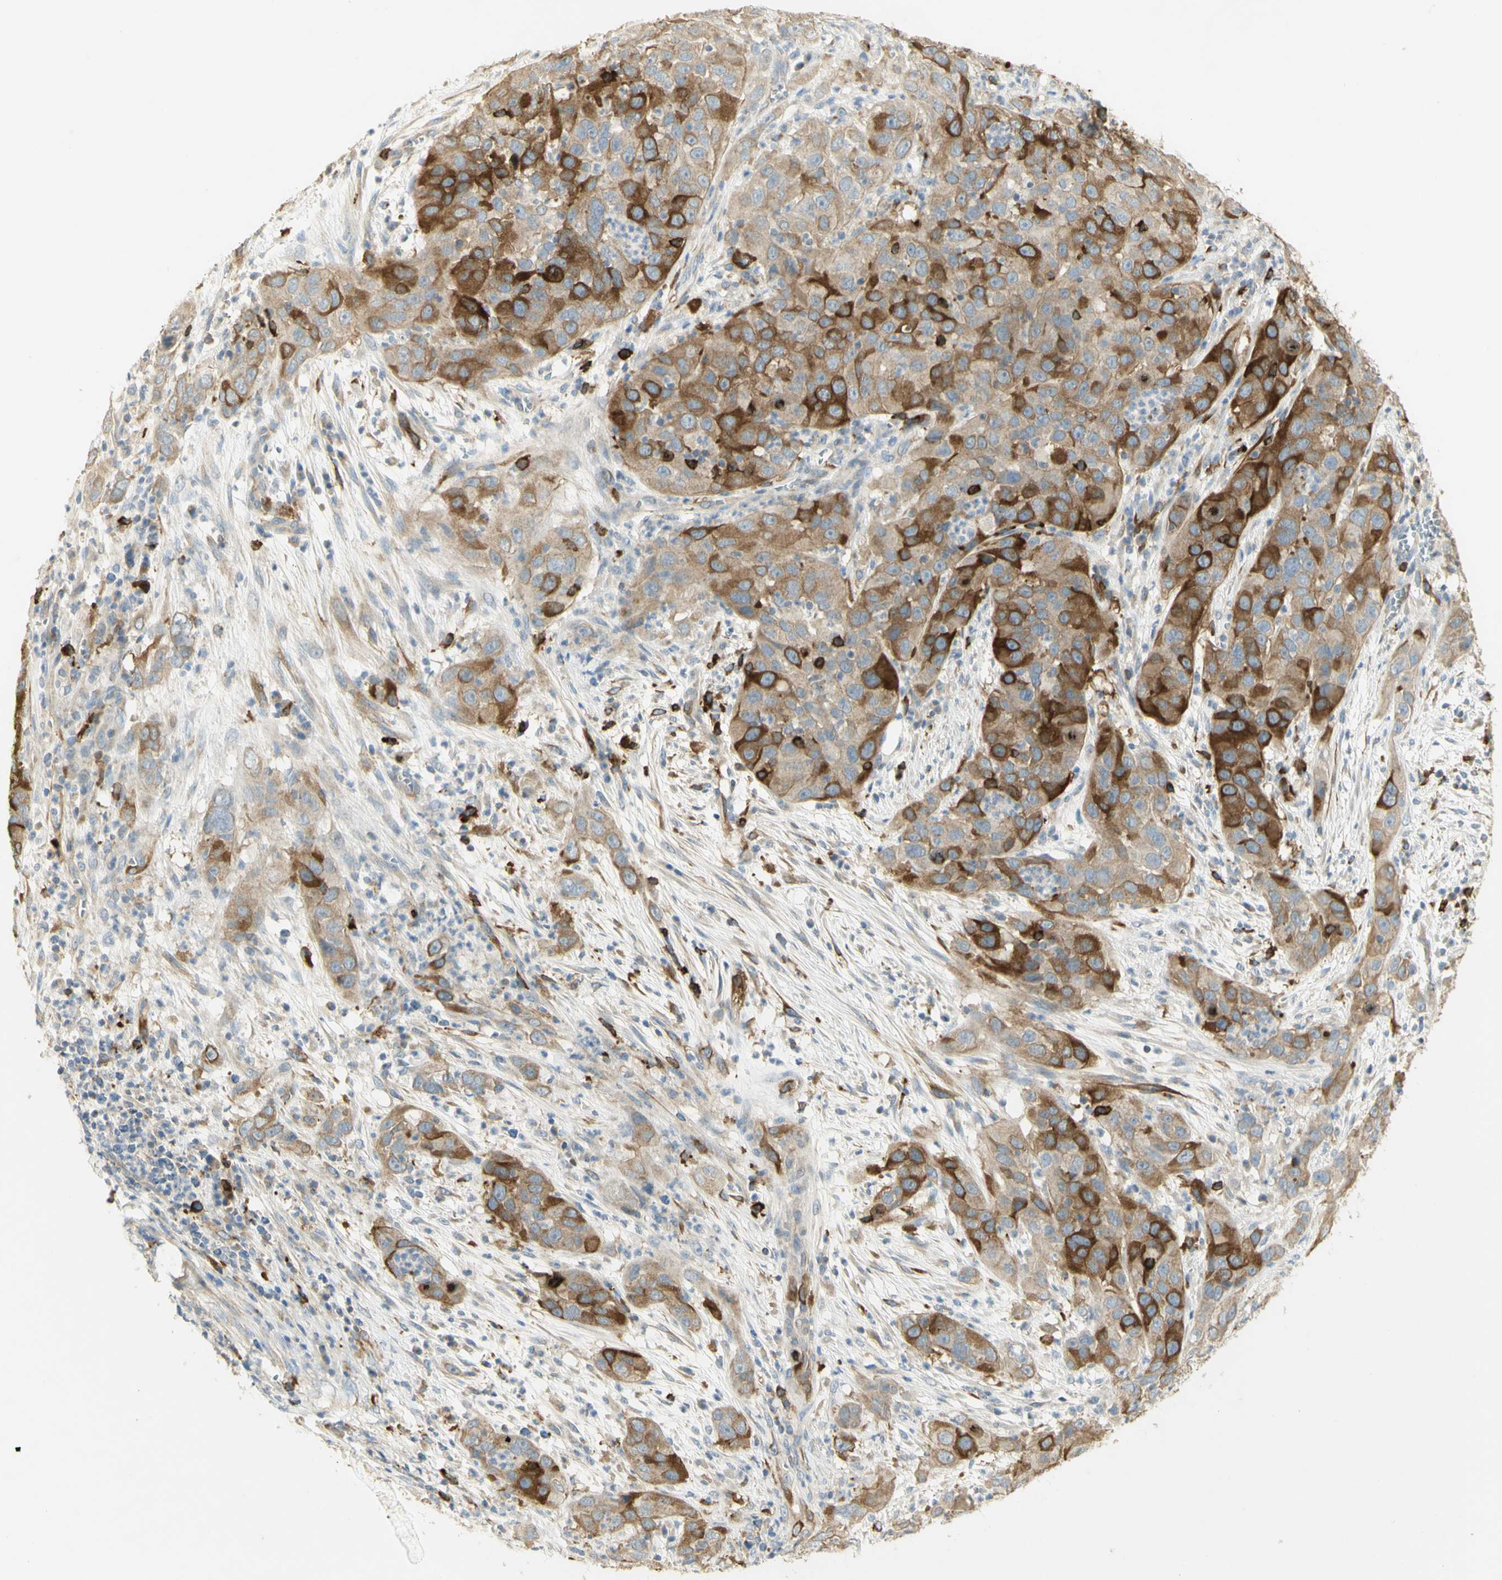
{"staining": {"intensity": "strong", "quantity": ">75%", "location": "cytoplasmic/membranous"}, "tissue": "cervical cancer", "cell_type": "Tumor cells", "image_type": "cancer", "snomed": [{"axis": "morphology", "description": "Squamous cell carcinoma, NOS"}, {"axis": "topography", "description": "Cervix"}], "caption": "Tumor cells reveal strong cytoplasmic/membranous expression in approximately >75% of cells in cervical cancer (squamous cell carcinoma).", "gene": "KIF11", "patient": {"sex": "female", "age": 32}}